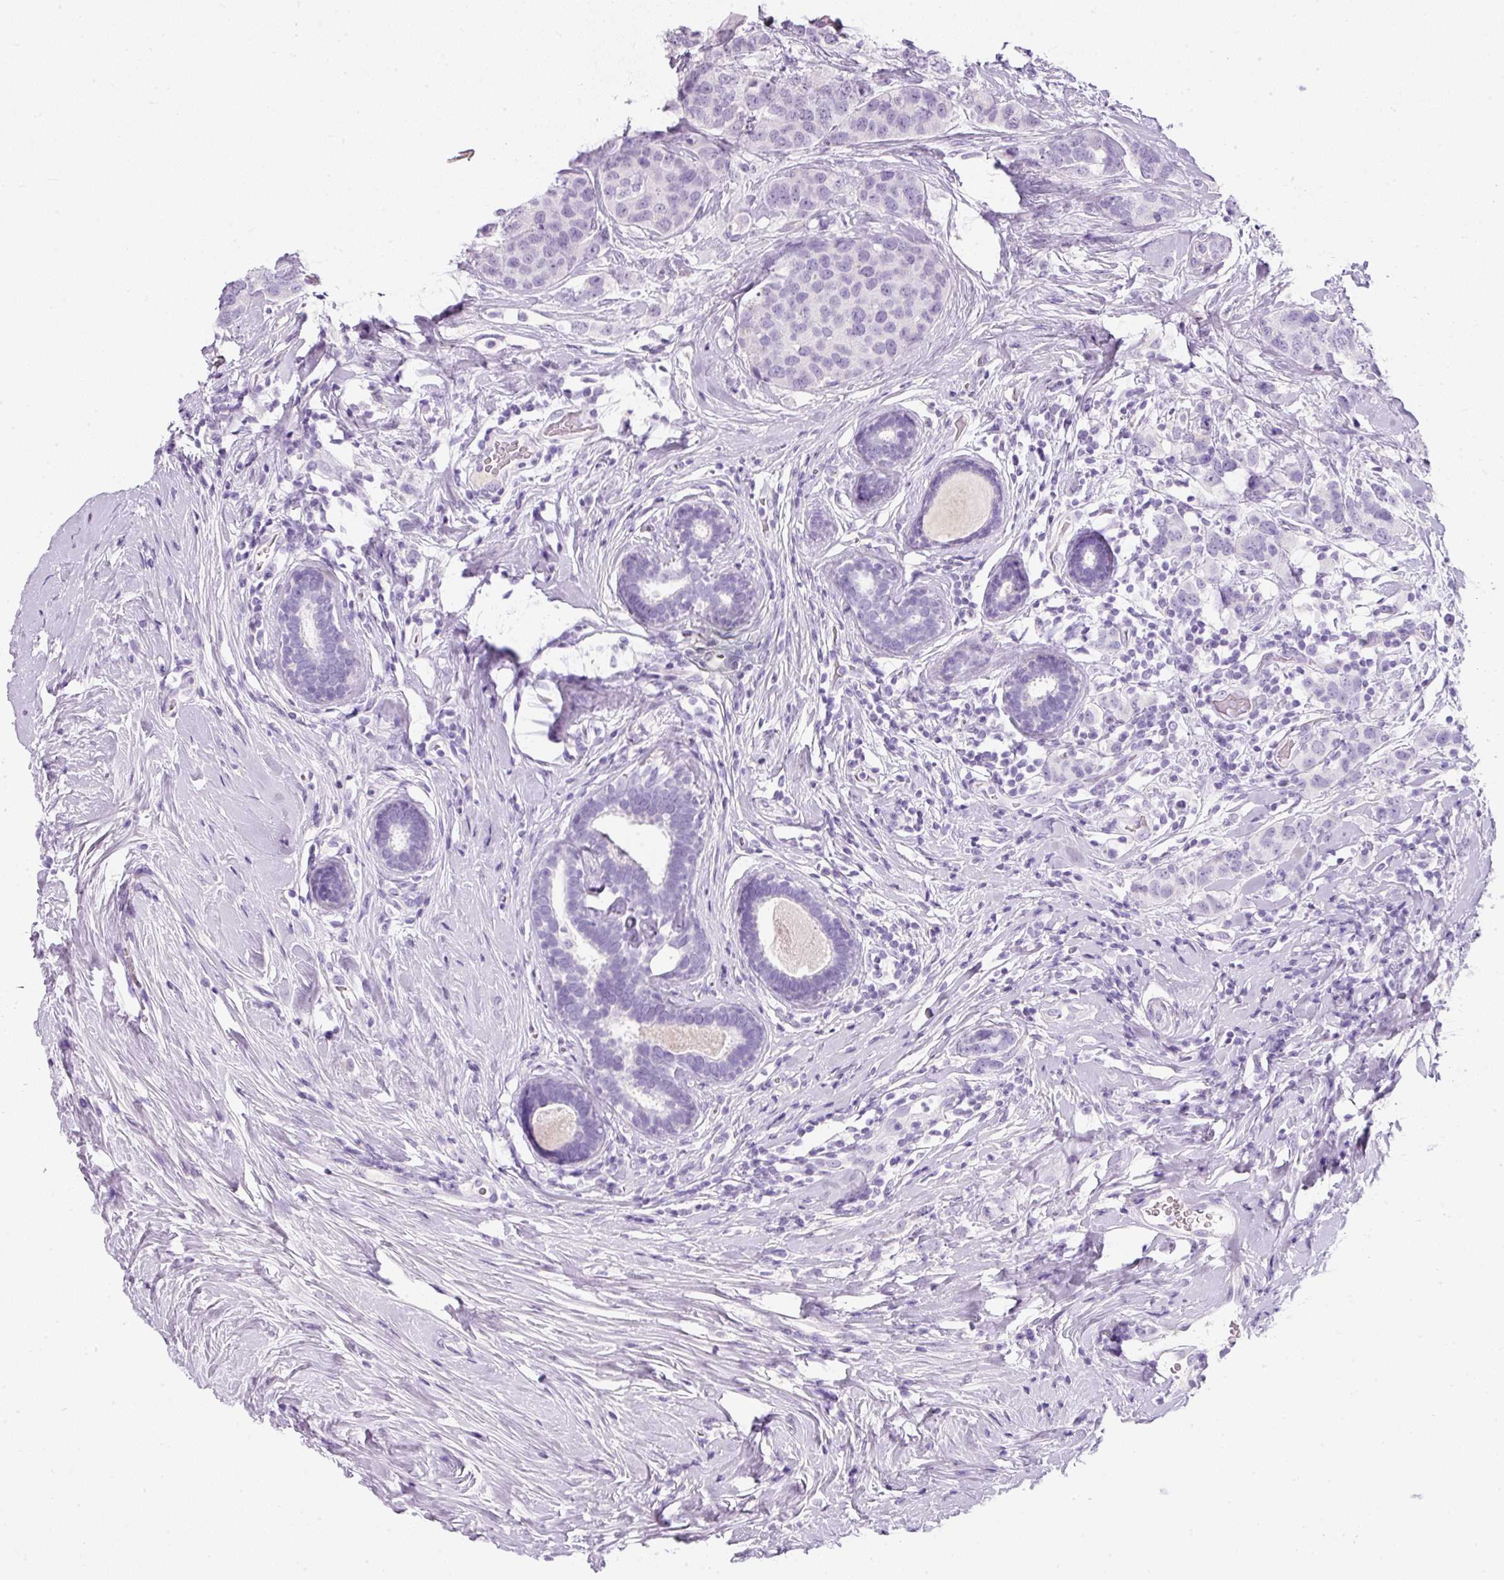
{"staining": {"intensity": "negative", "quantity": "none", "location": "none"}, "tissue": "breast cancer", "cell_type": "Tumor cells", "image_type": "cancer", "snomed": [{"axis": "morphology", "description": "Lobular carcinoma"}, {"axis": "topography", "description": "Breast"}], "caption": "Immunohistochemistry image of neoplastic tissue: breast cancer (lobular carcinoma) stained with DAB demonstrates no significant protein positivity in tumor cells. Brightfield microscopy of immunohistochemistry (IHC) stained with DAB (brown) and hematoxylin (blue), captured at high magnification.", "gene": "DNM1", "patient": {"sex": "female", "age": 59}}